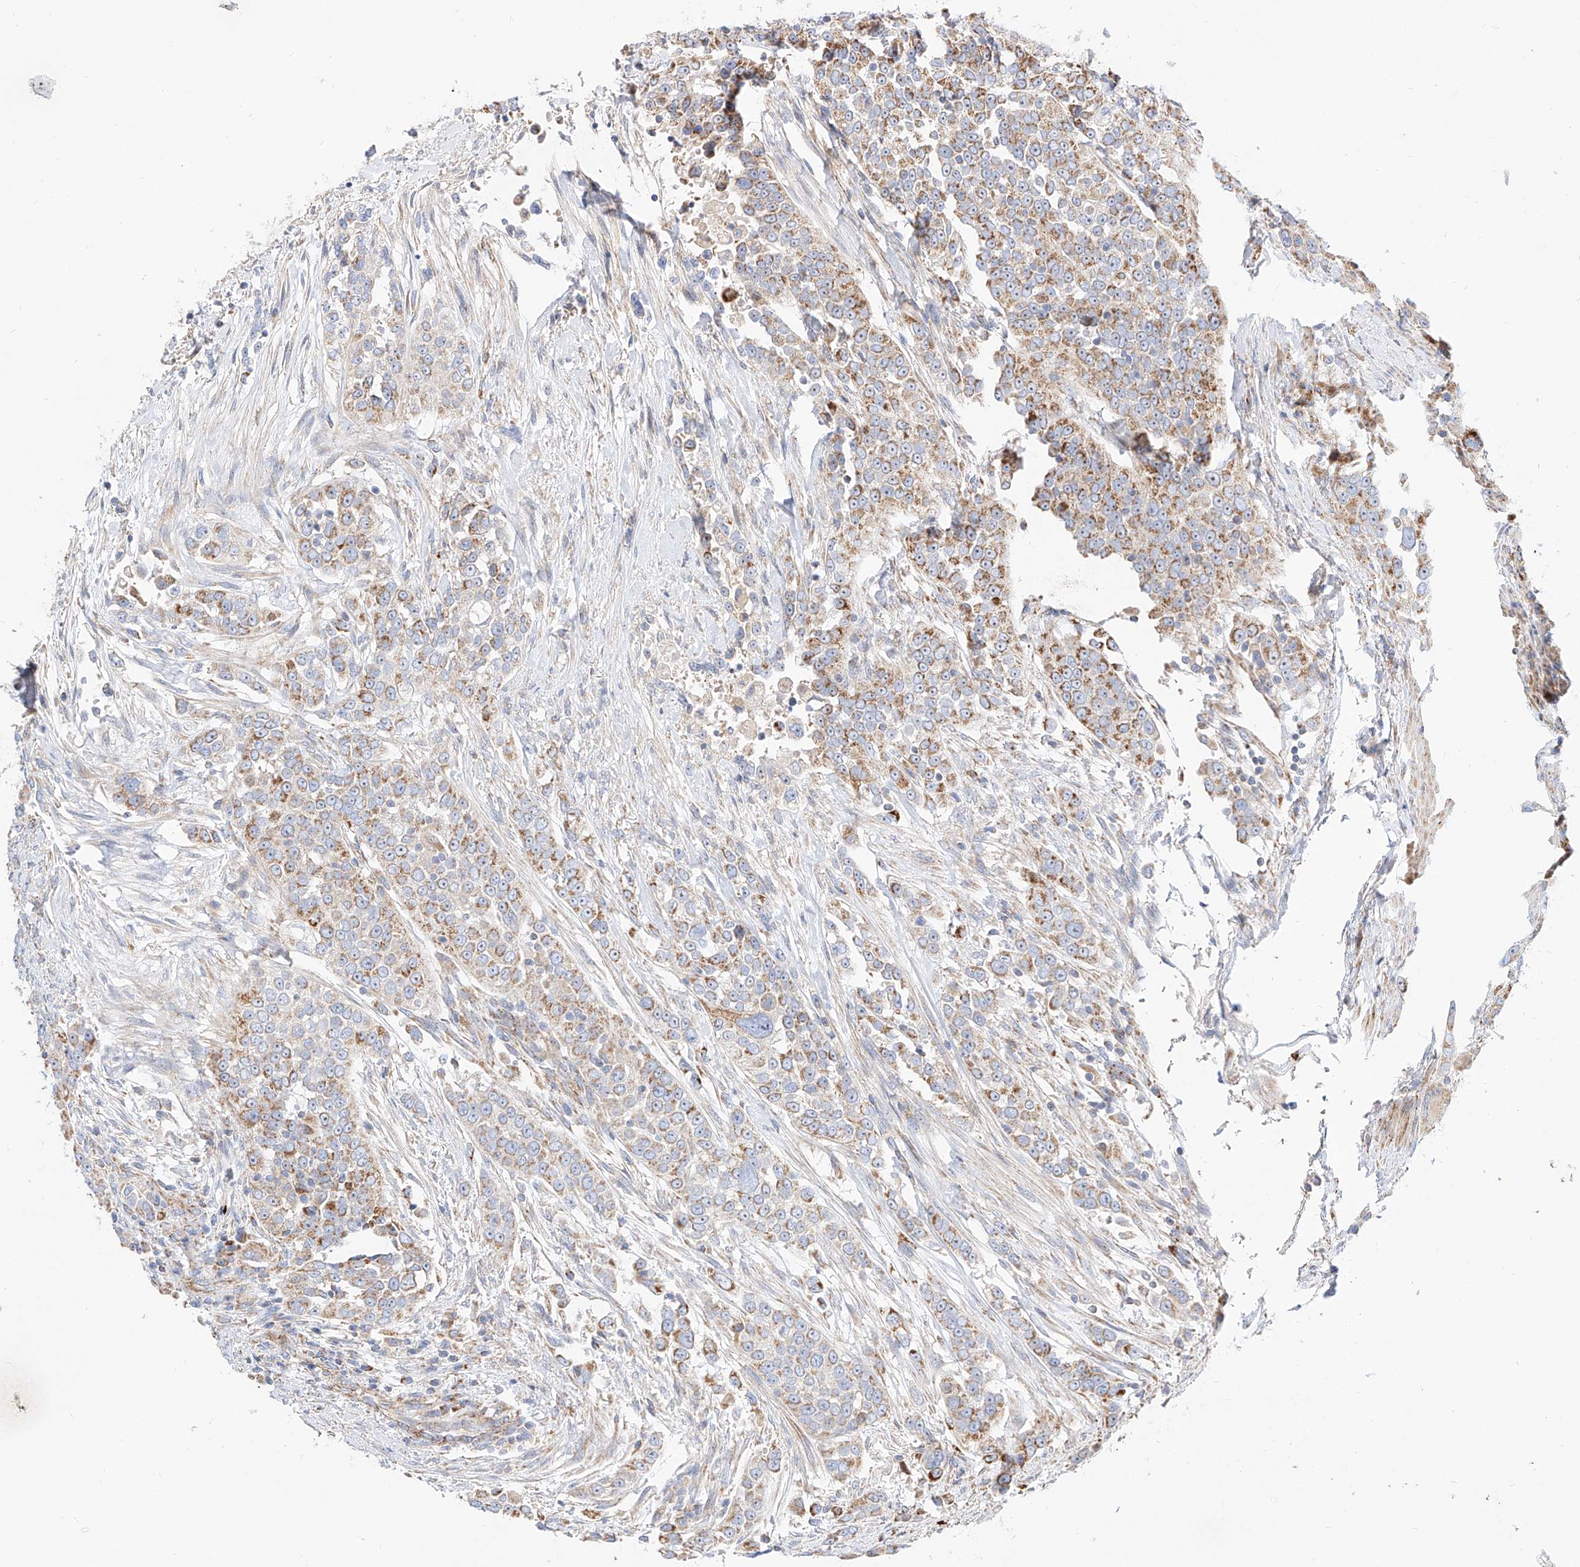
{"staining": {"intensity": "moderate", "quantity": "25%-75%", "location": "cytoplasmic/membranous"}, "tissue": "urothelial cancer", "cell_type": "Tumor cells", "image_type": "cancer", "snomed": [{"axis": "morphology", "description": "Urothelial carcinoma, High grade"}, {"axis": "topography", "description": "Urinary bladder"}], "caption": "There is medium levels of moderate cytoplasmic/membranous staining in tumor cells of urothelial carcinoma (high-grade), as demonstrated by immunohistochemical staining (brown color).", "gene": "CST9", "patient": {"sex": "female", "age": 80}}